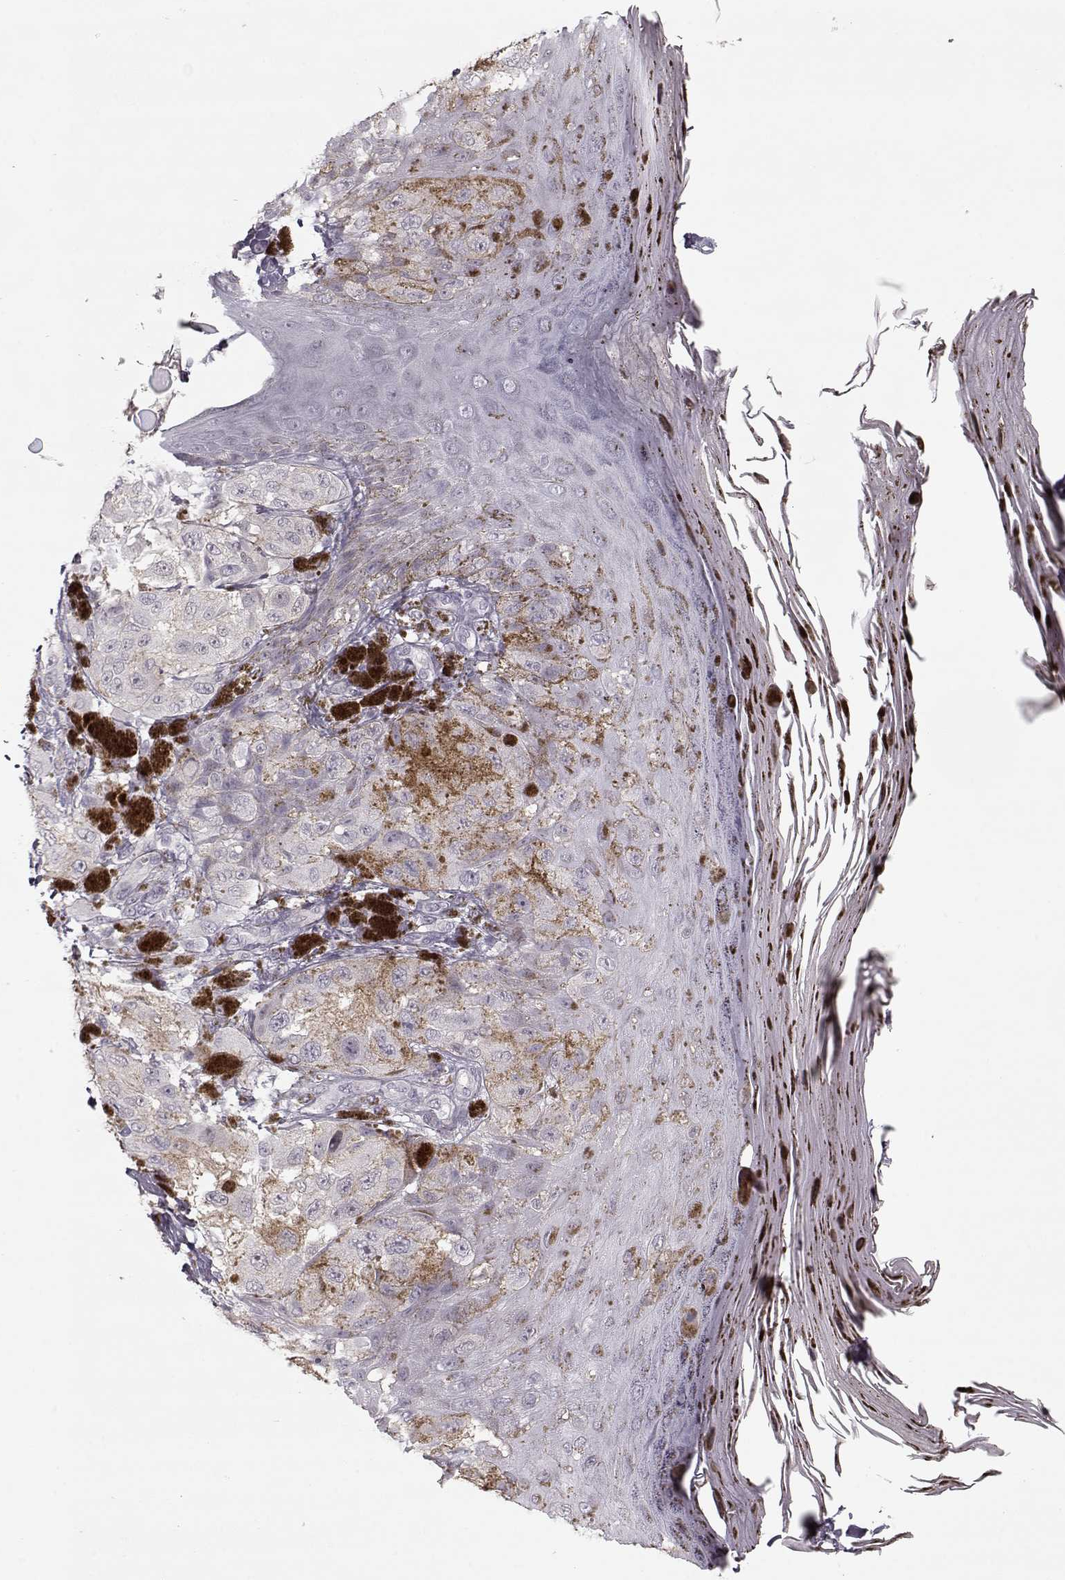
{"staining": {"intensity": "negative", "quantity": "none", "location": "none"}, "tissue": "melanoma", "cell_type": "Tumor cells", "image_type": "cancer", "snomed": [{"axis": "morphology", "description": "Malignant melanoma, NOS"}, {"axis": "topography", "description": "Skin"}], "caption": "Immunohistochemical staining of human malignant melanoma reveals no significant positivity in tumor cells.", "gene": "KRT9", "patient": {"sex": "male", "age": 36}}